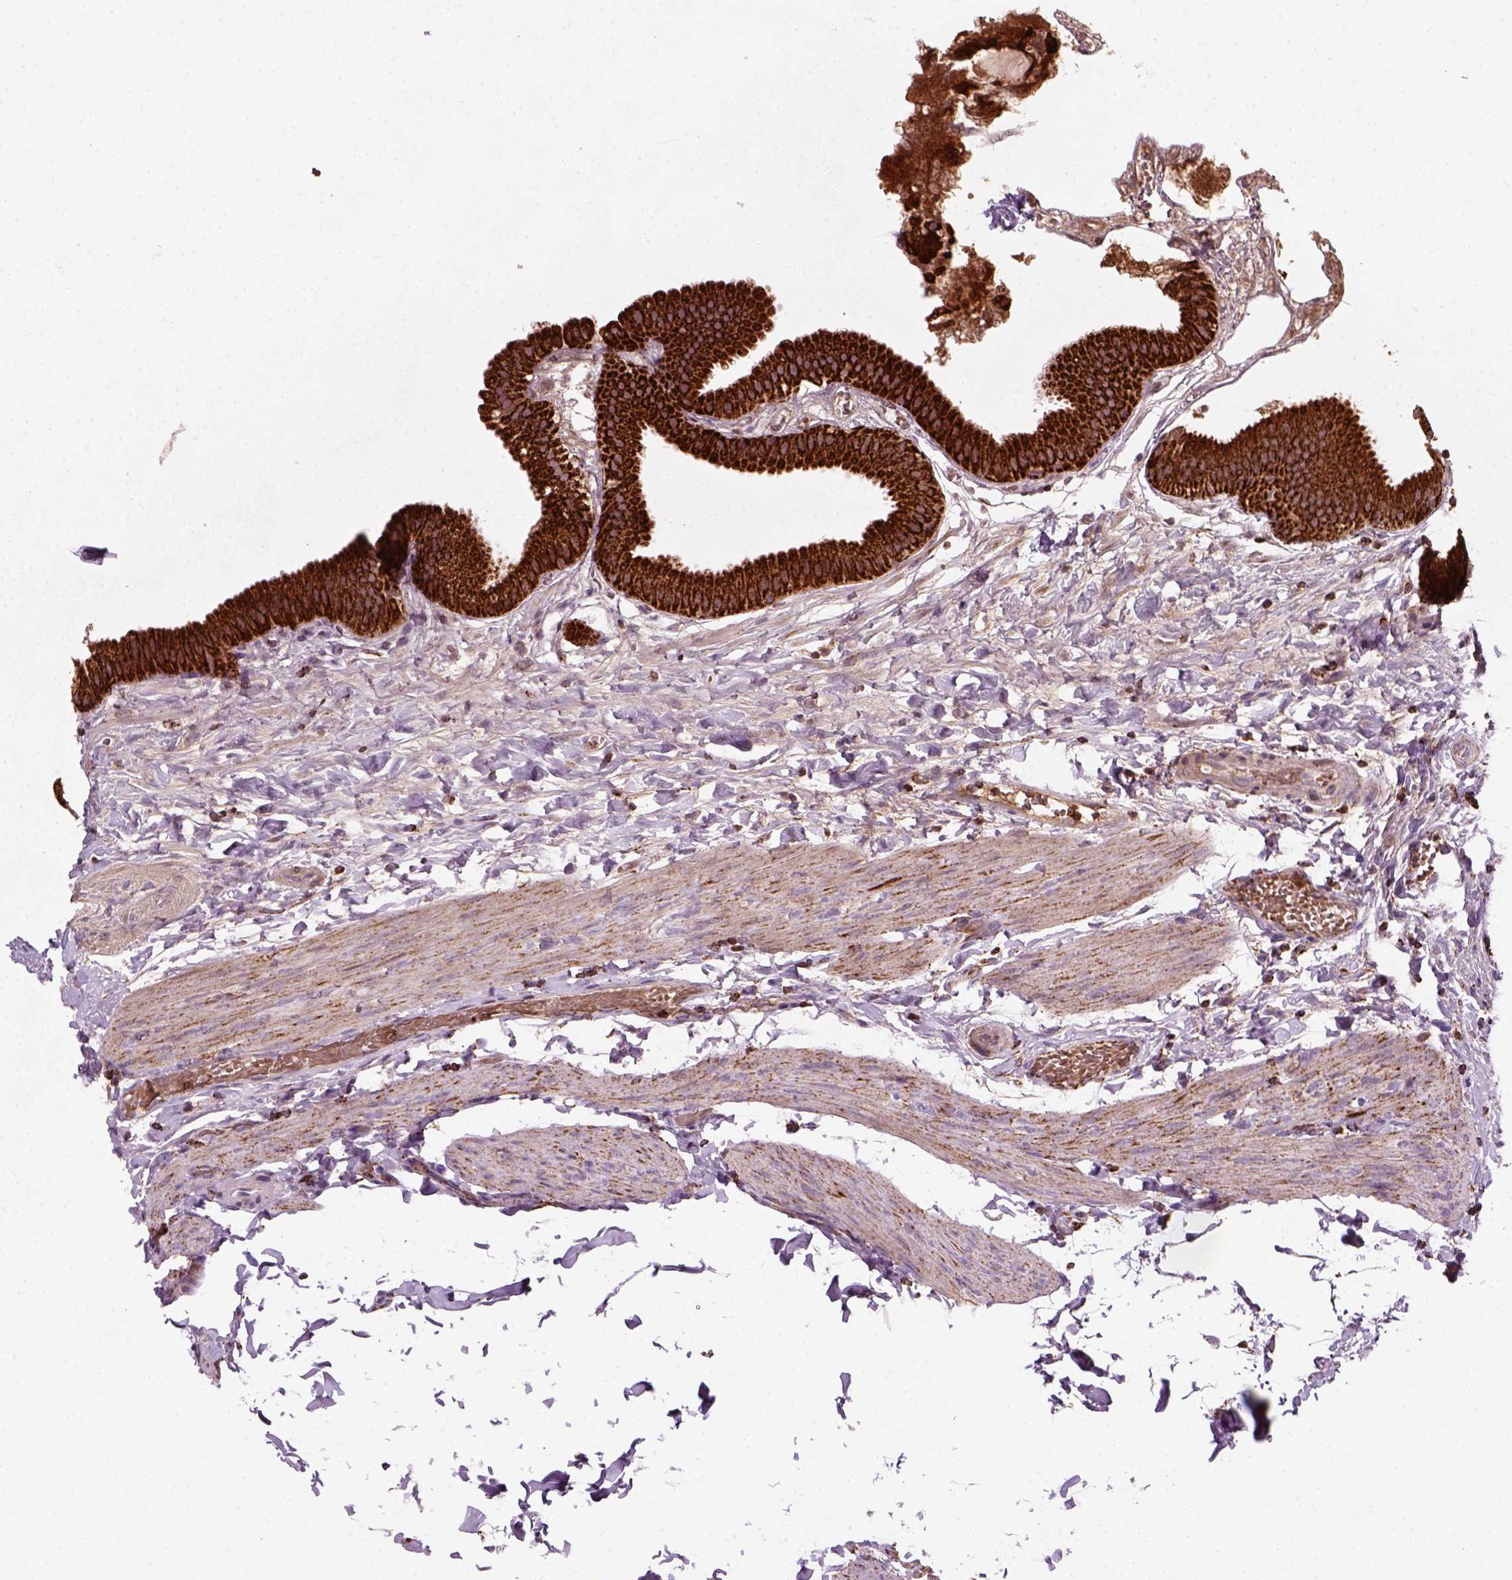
{"staining": {"intensity": "strong", "quantity": ">75%", "location": "cytoplasmic/membranous"}, "tissue": "gallbladder", "cell_type": "Glandular cells", "image_type": "normal", "snomed": [{"axis": "morphology", "description": "Normal tissue, NOS"}, {"axis": "topography", "description": "Gallbladder"}], "caption": "Protein expression analysis of benign human gallbladder reveals strong cytoplasmic/membranous positivity in approximately >75% of glandular cells. Using DAB (3,3'-diaminobenzidine) (brown) and hematoxylin (blue) stains, captured at high magnification using brightfield microscopy.", "gene": "NUDT16L1", "patient": {"sex": "female", "age": 63}}